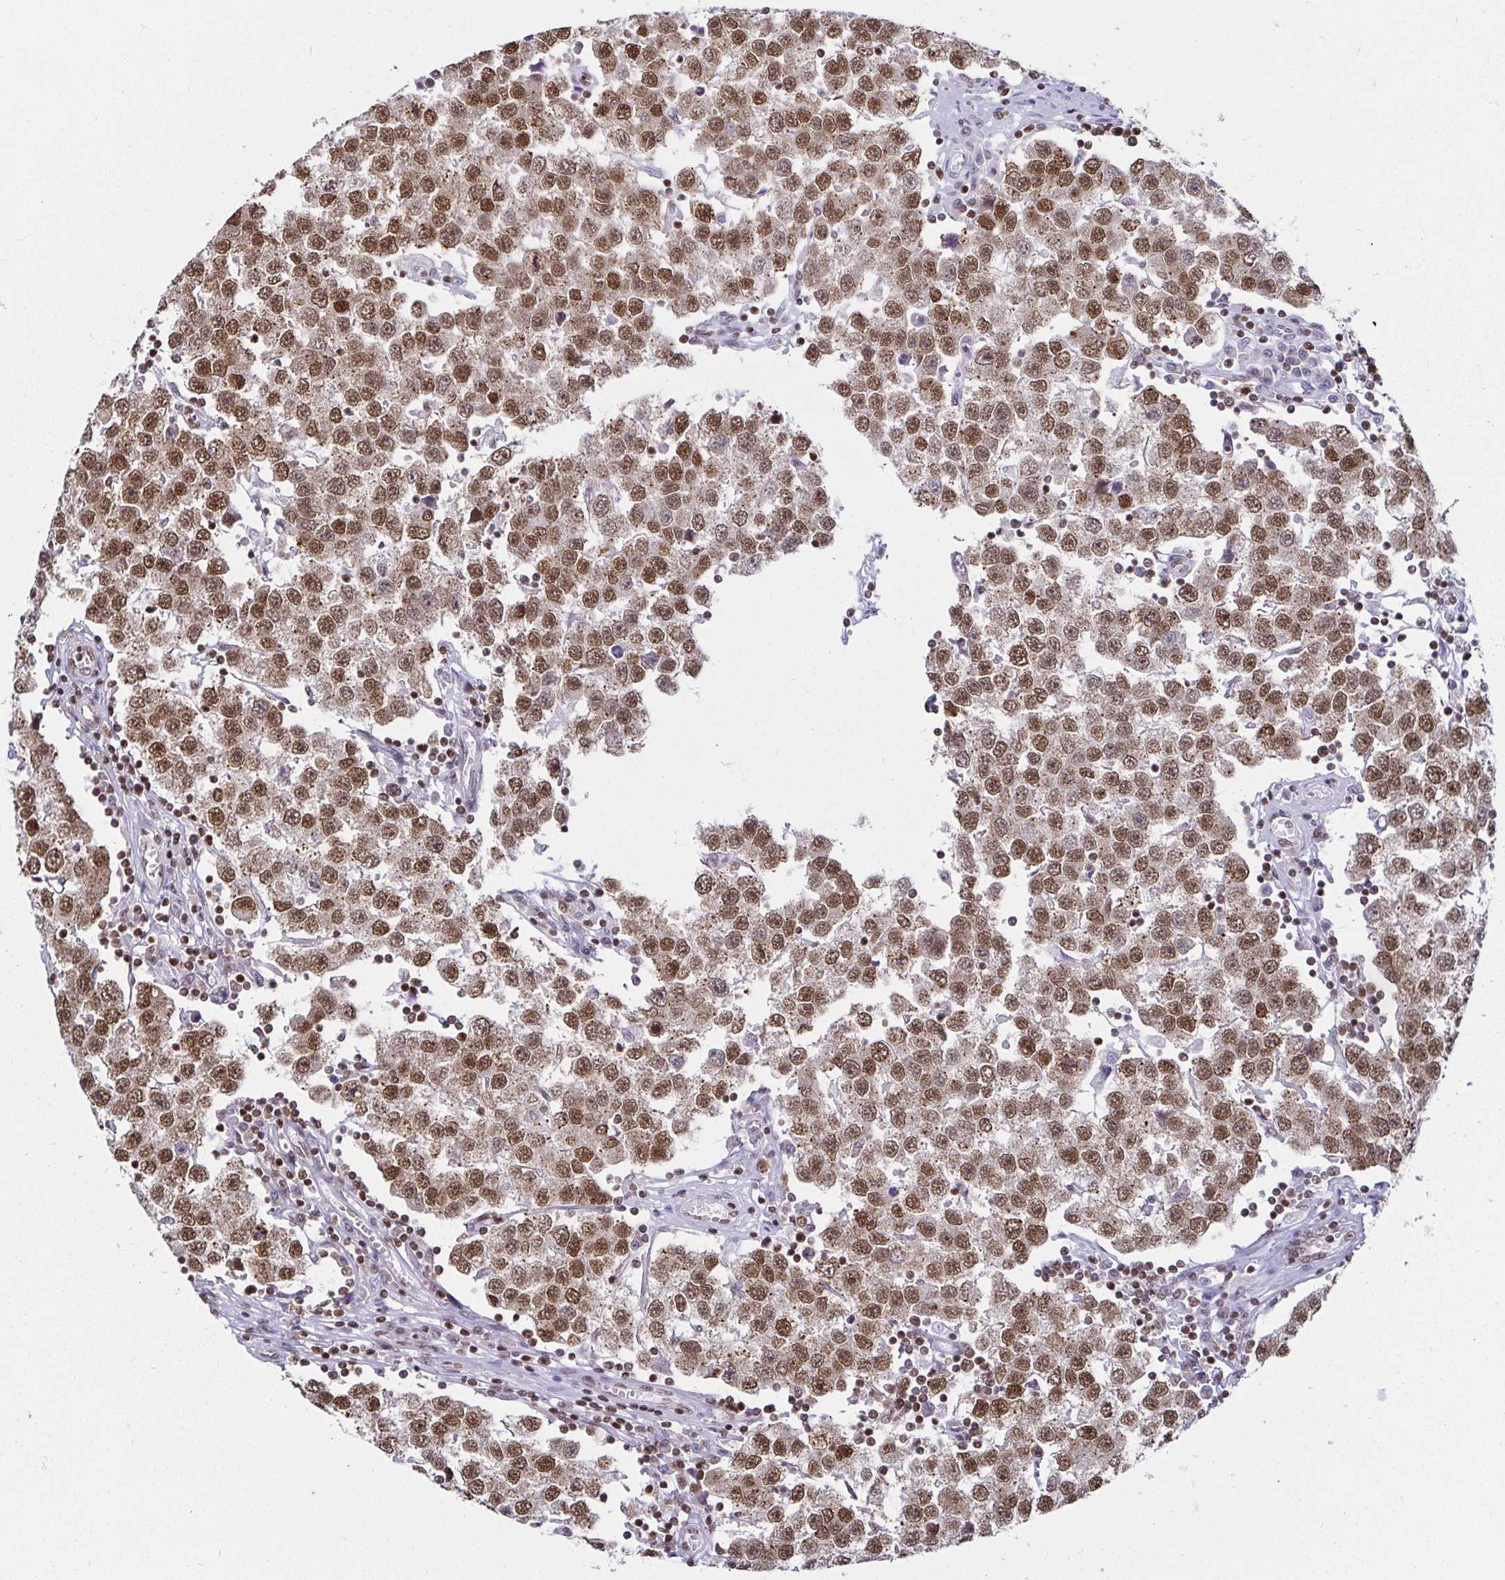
{"staining": {"intensity": "moderate", "quantity": ">75%", "location": "nuclear"}, "tissue": "testis cancer", "cell_type": "Tumor cells", "image_type": "cancer", "snomed": [{"axis": "morphology", "description": "Seminoma, NOS"}, {"axis": "topography", "description": "Testis"}], "caption": "Immunohistochemical staining of testis cancer shows medium levels of moderate nuclear staining in about >75% of tumor cells.", "gene": "EWSR1", "patient": {"sex": "male", "age": 34}}